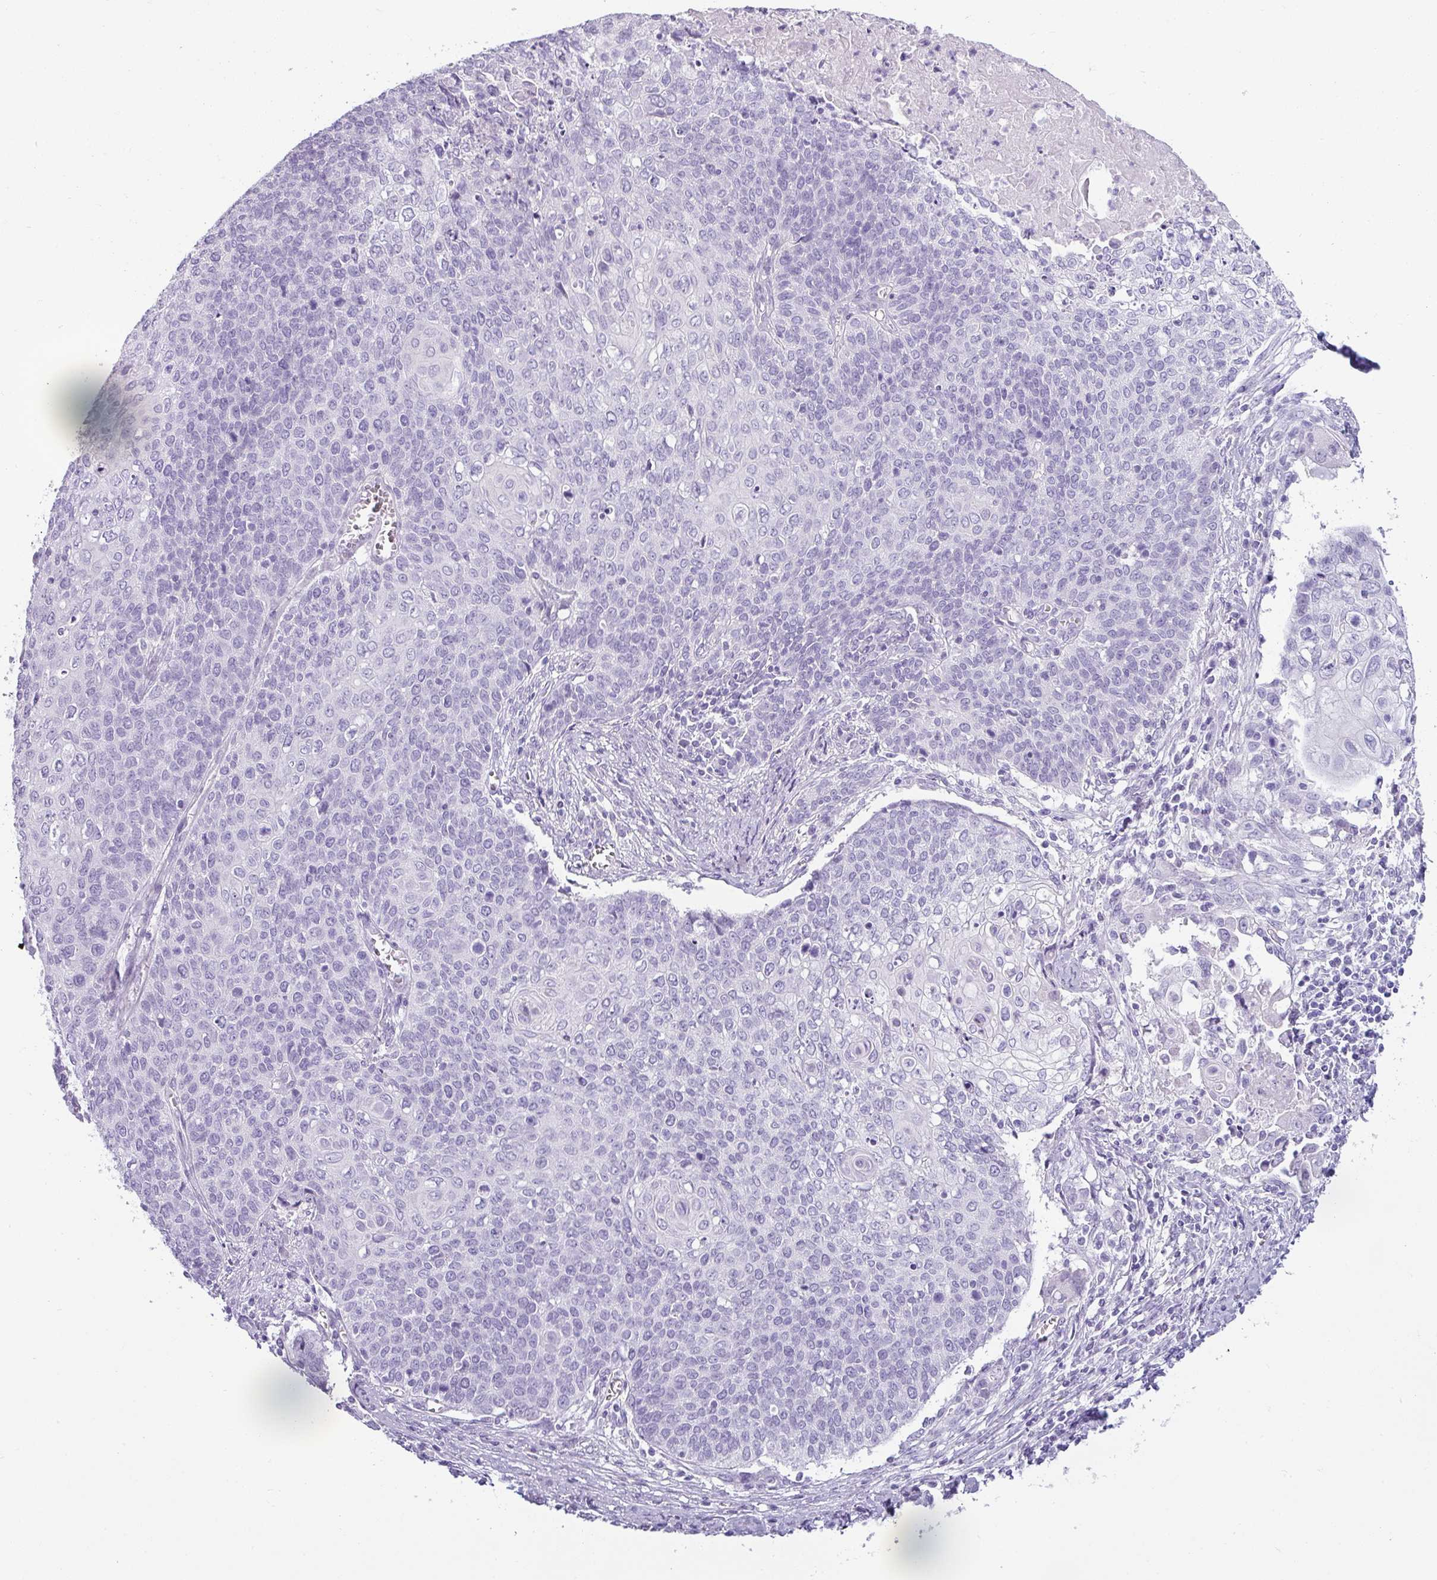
{"staining": {"intensity": "negative", "quantity": "none", "location": "none"}, "tissue": "cervical cancer", "cell_type": "Tumor cells", "image_type": "cancer", "snomed": [{"axis": "morphology", "description": "Squamous cell carcinoma, NOS"}, {"axis": "topography", "description": "Cervix"}], "caption": "An image of cervical cancer (squamous cell carcinoma) stained for a protein displays no brown staining in tumor cells.", "gene": "VCY1B", "patient": {"sex": "female", "age": 39}}